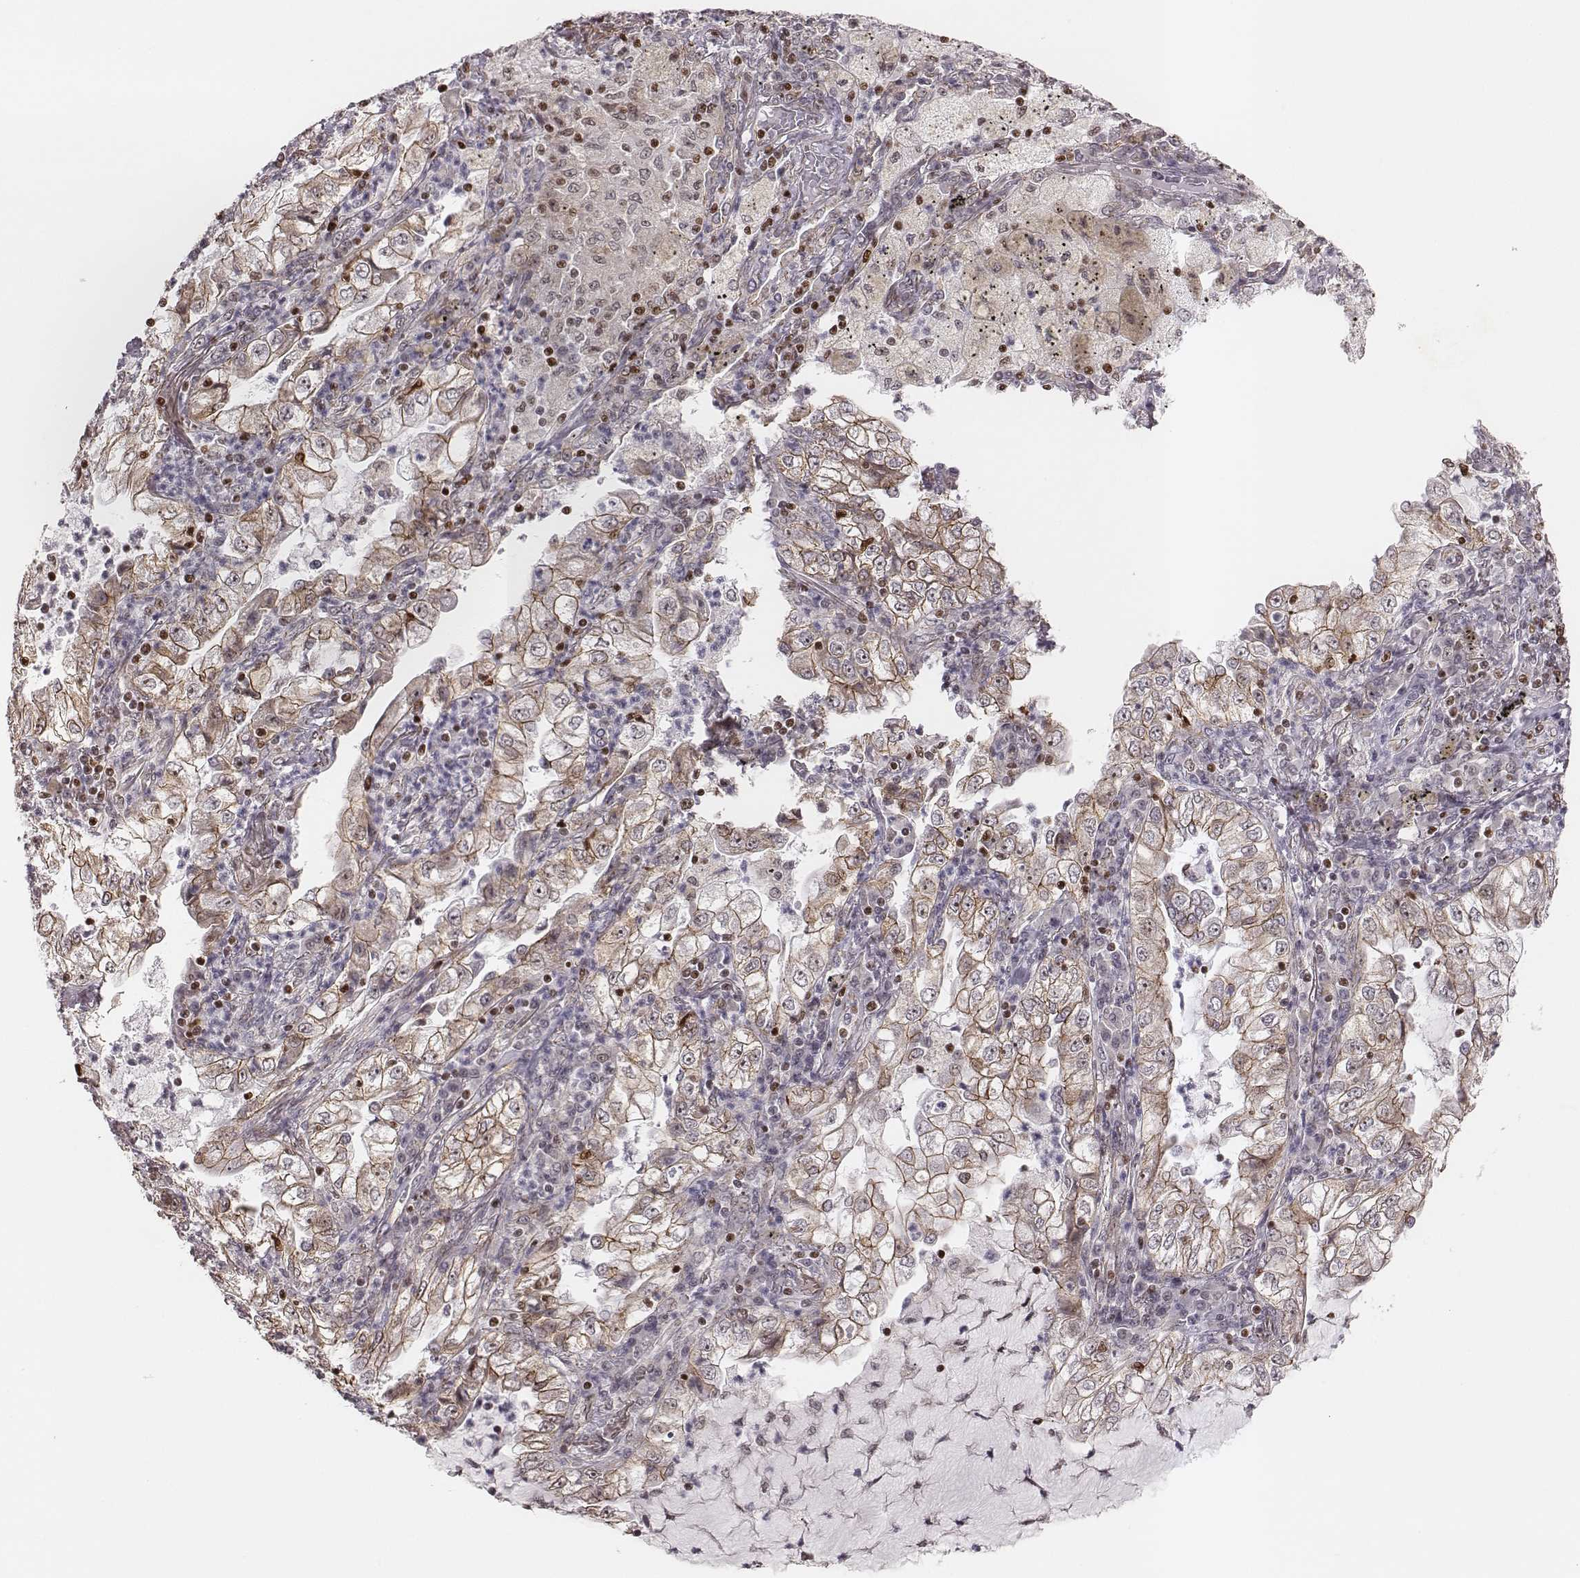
{"staining": {"intensity": "moderate", "quantity": ">75%", "location": "cytoplasmic/membranous"}, "tissue": "lung cancer", "cell_type": "Tumor cells", "image_type": "cancer", "snomed": [{"axis": "morphology", "description": "Adenocarcinoma, NOS"}, {"axis": "topography", "description": "Lung"}], "caption": "Immunohistochemical staining of adenocarcinoma (lung) demonstrates medium levels of moderate cytoplasmic/membranous protein staining in approximately >75% of tumor cells.", "gene": "WDR59", "patient": {"sex": "female", "age": 73}}